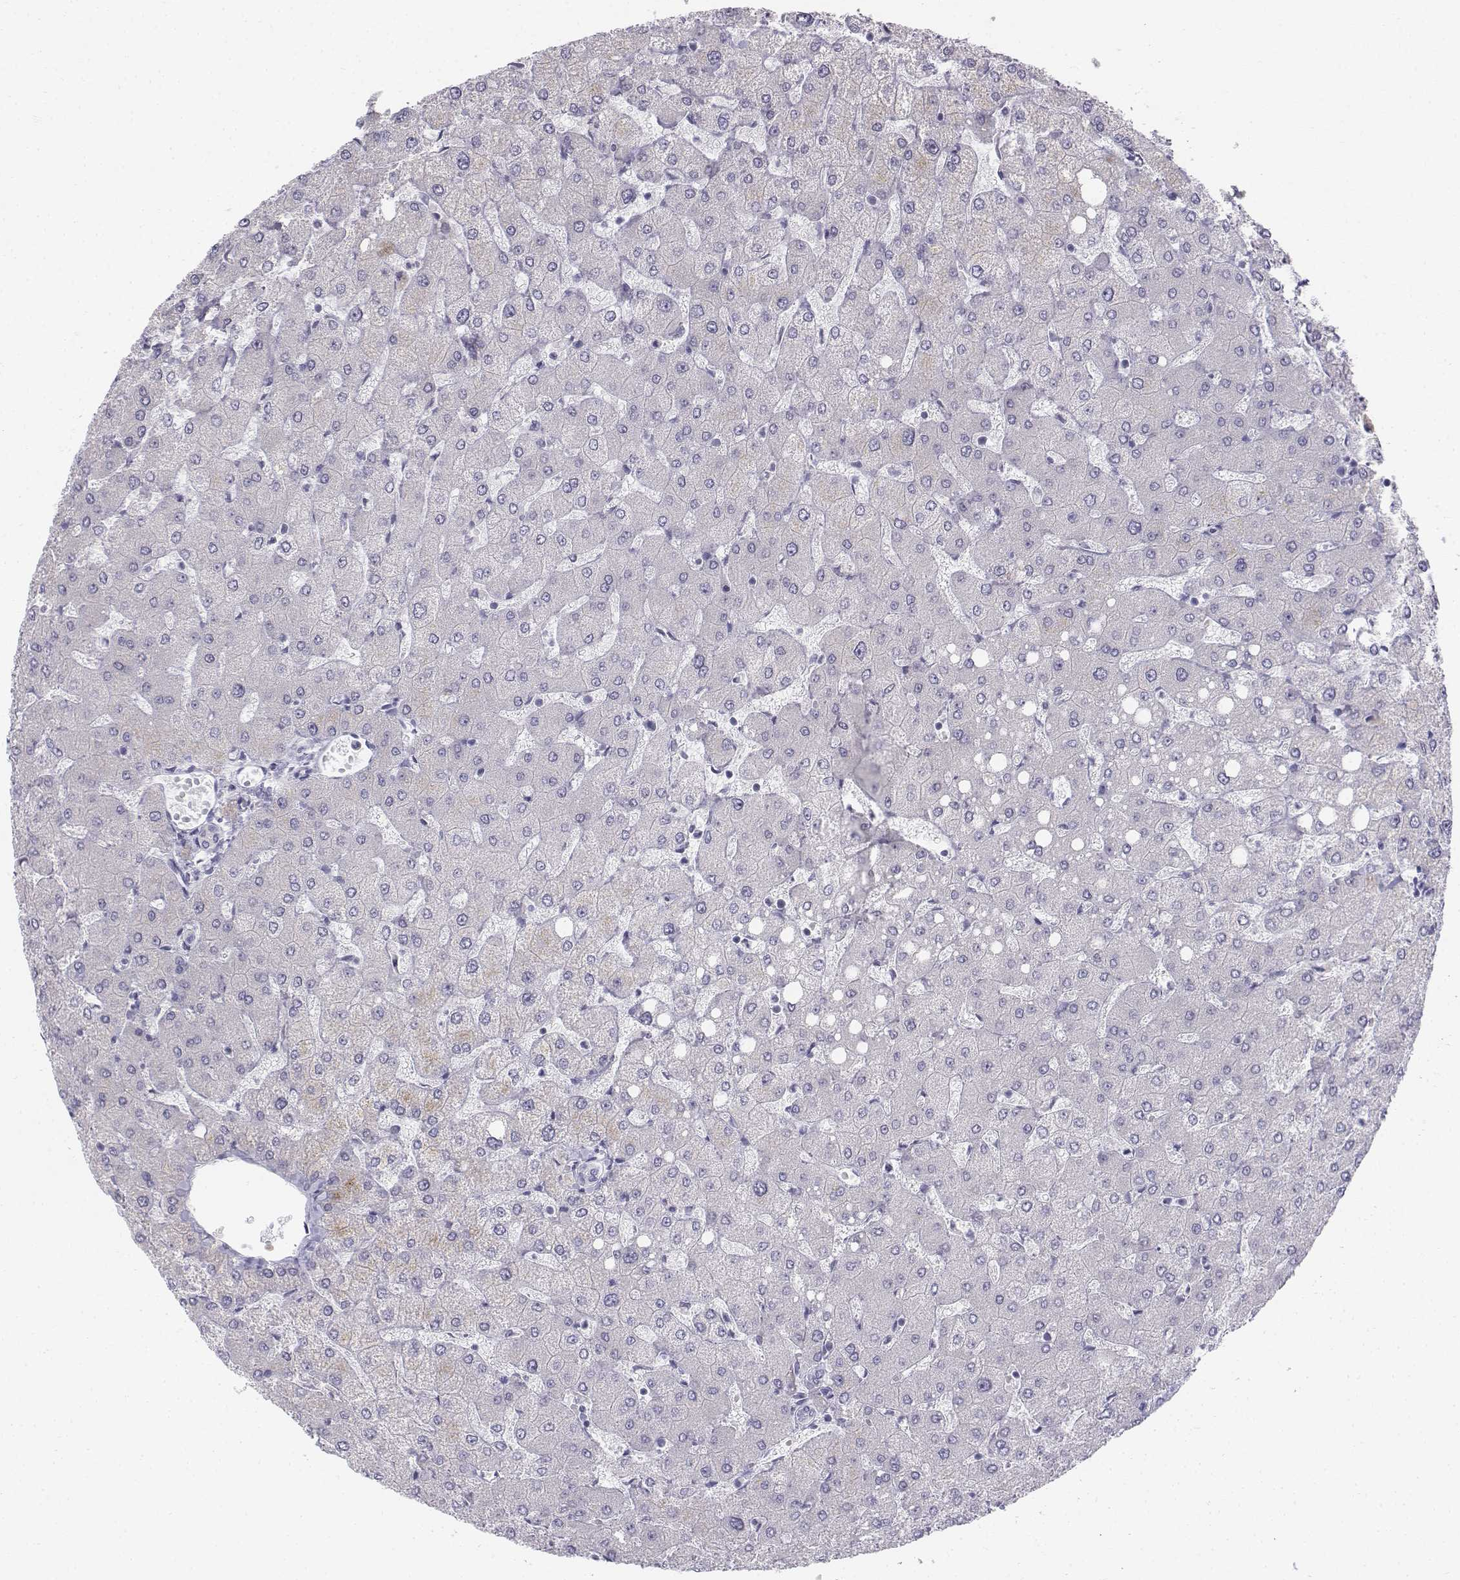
{"staining": {"intensity": "negative", "quantity": "none", "location": "none"}, "tissue": "liver", "cell_type": "Cholangiocytes", "image_type": "normal", "snomed": [{"axis": "morphology", "description": "Normal tissue, NOS"}, {"axis": "topography", "description": "Liver"}], "caption": "The photomicrograph displays no significant positivity in cholangiocytes of liver.", "gene": "PENK", "patient": {"sex": "female", "age": 54}}